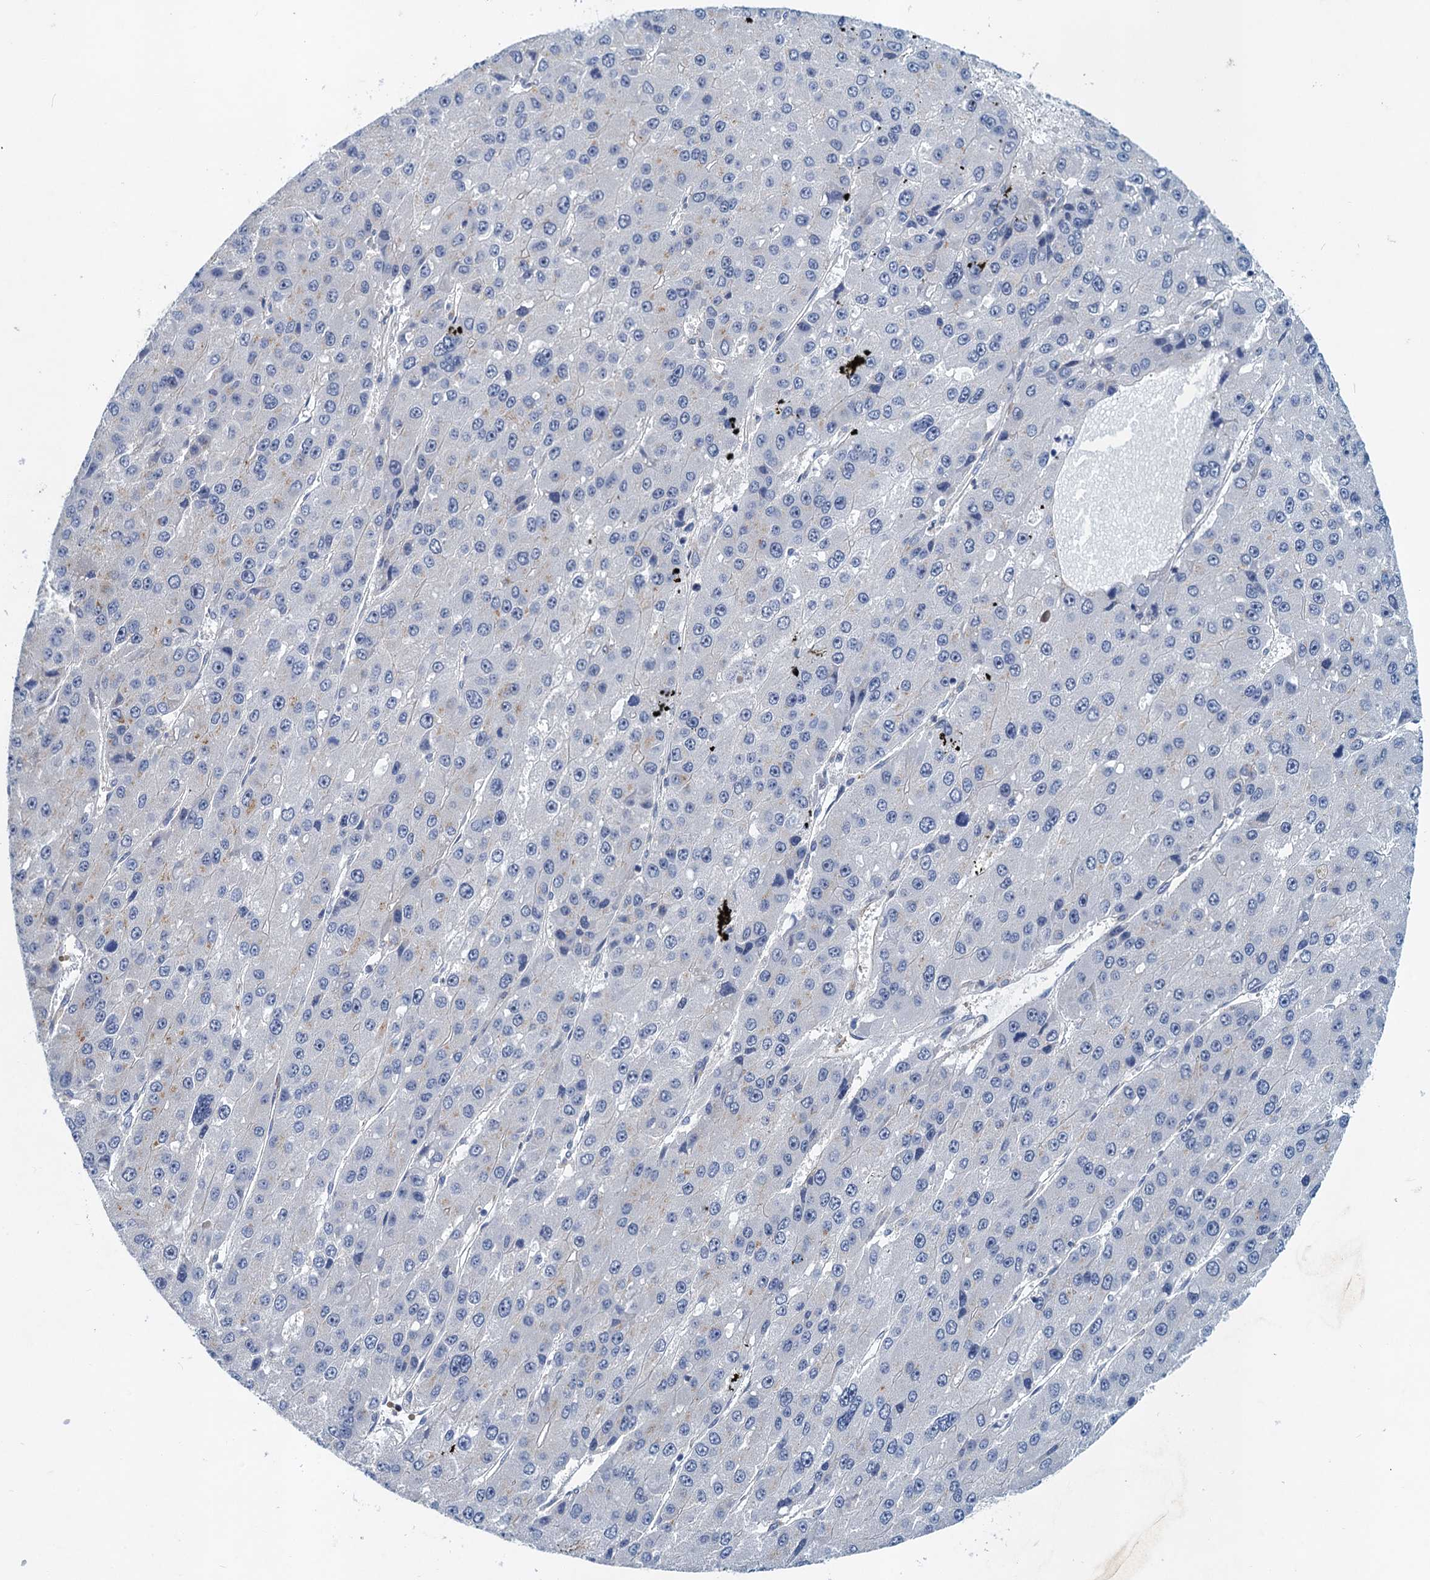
{"staining": {"intensity": "negative", "quantity": "none", "location": "none"}, "tissue": "liver cancer", "cell_type": "Tumor cells", "image_type": "cancer", "snomed": [{"axis": "morphology", "description": "Carcinoma, Hepatocellular, NOS"}, {"axis": "topography", "description": "Liver"}], "caption": "This is a histopathology image of immunohistochemistry (IHC) staining of liver cancer (hepatocellular carcinoma), which shows no staining in tumor cells. (DAB immunohistochemistry (IHC) with hematoxylin counter stain).", "gene": "NBEA", "patient": {"sex": "female", "age": 73}}